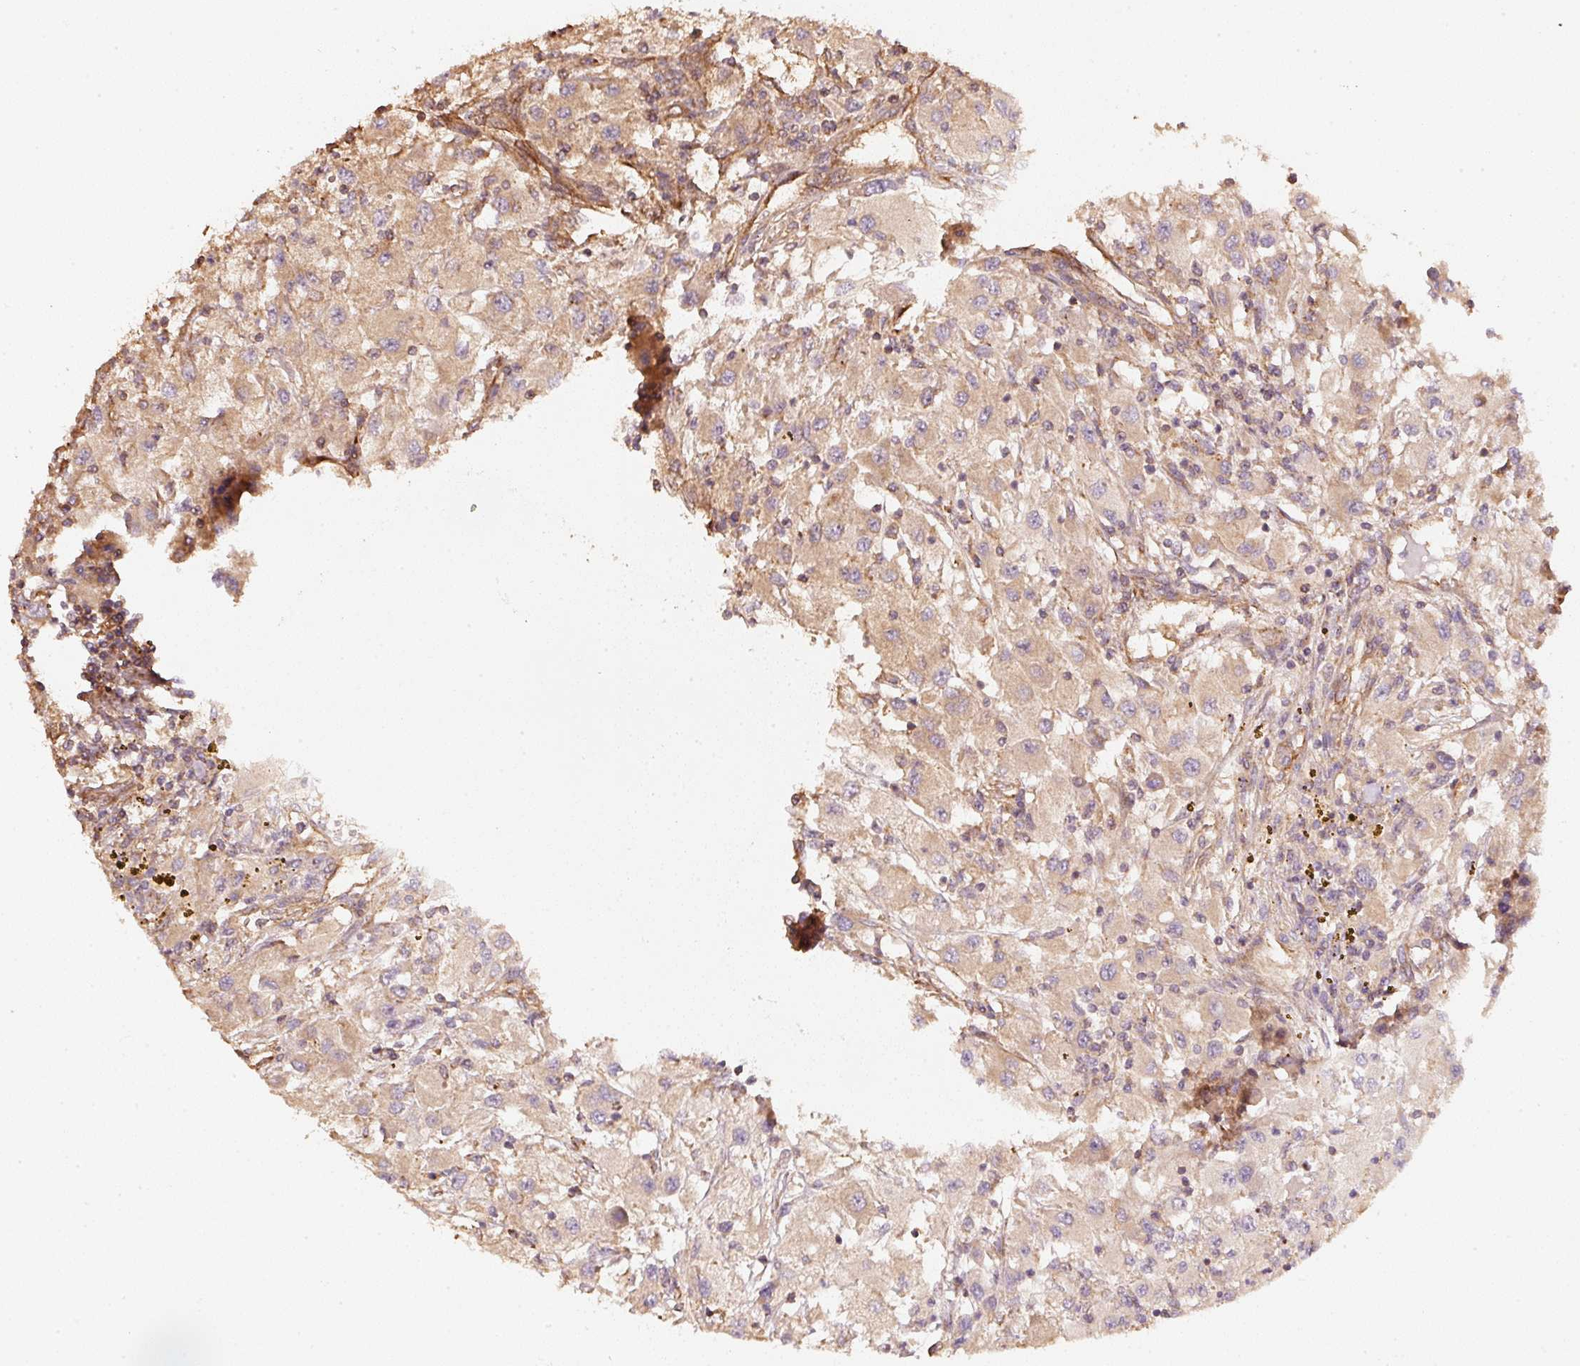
{"staining": {"intensity": "moderate", "quantity": ">75%", "location": "cytoplasmic/membranous"}, "tissue": "renal cancer", "cell_type": "Tumor cells", "image_type": "cancer", "snomed": [{"axis": "morphology", "description": "Adenocarcinoma, NOS"}, {"axis": "topography", "description": "Kidney"}], "caption": "Moderate cytoplasmic/membranous protein staining is seen in about >75% of tumor cells in renal cancer (adenocarcinoma).", "gene": "CEP95", "patient": {"sex": "female", "age": 67}}